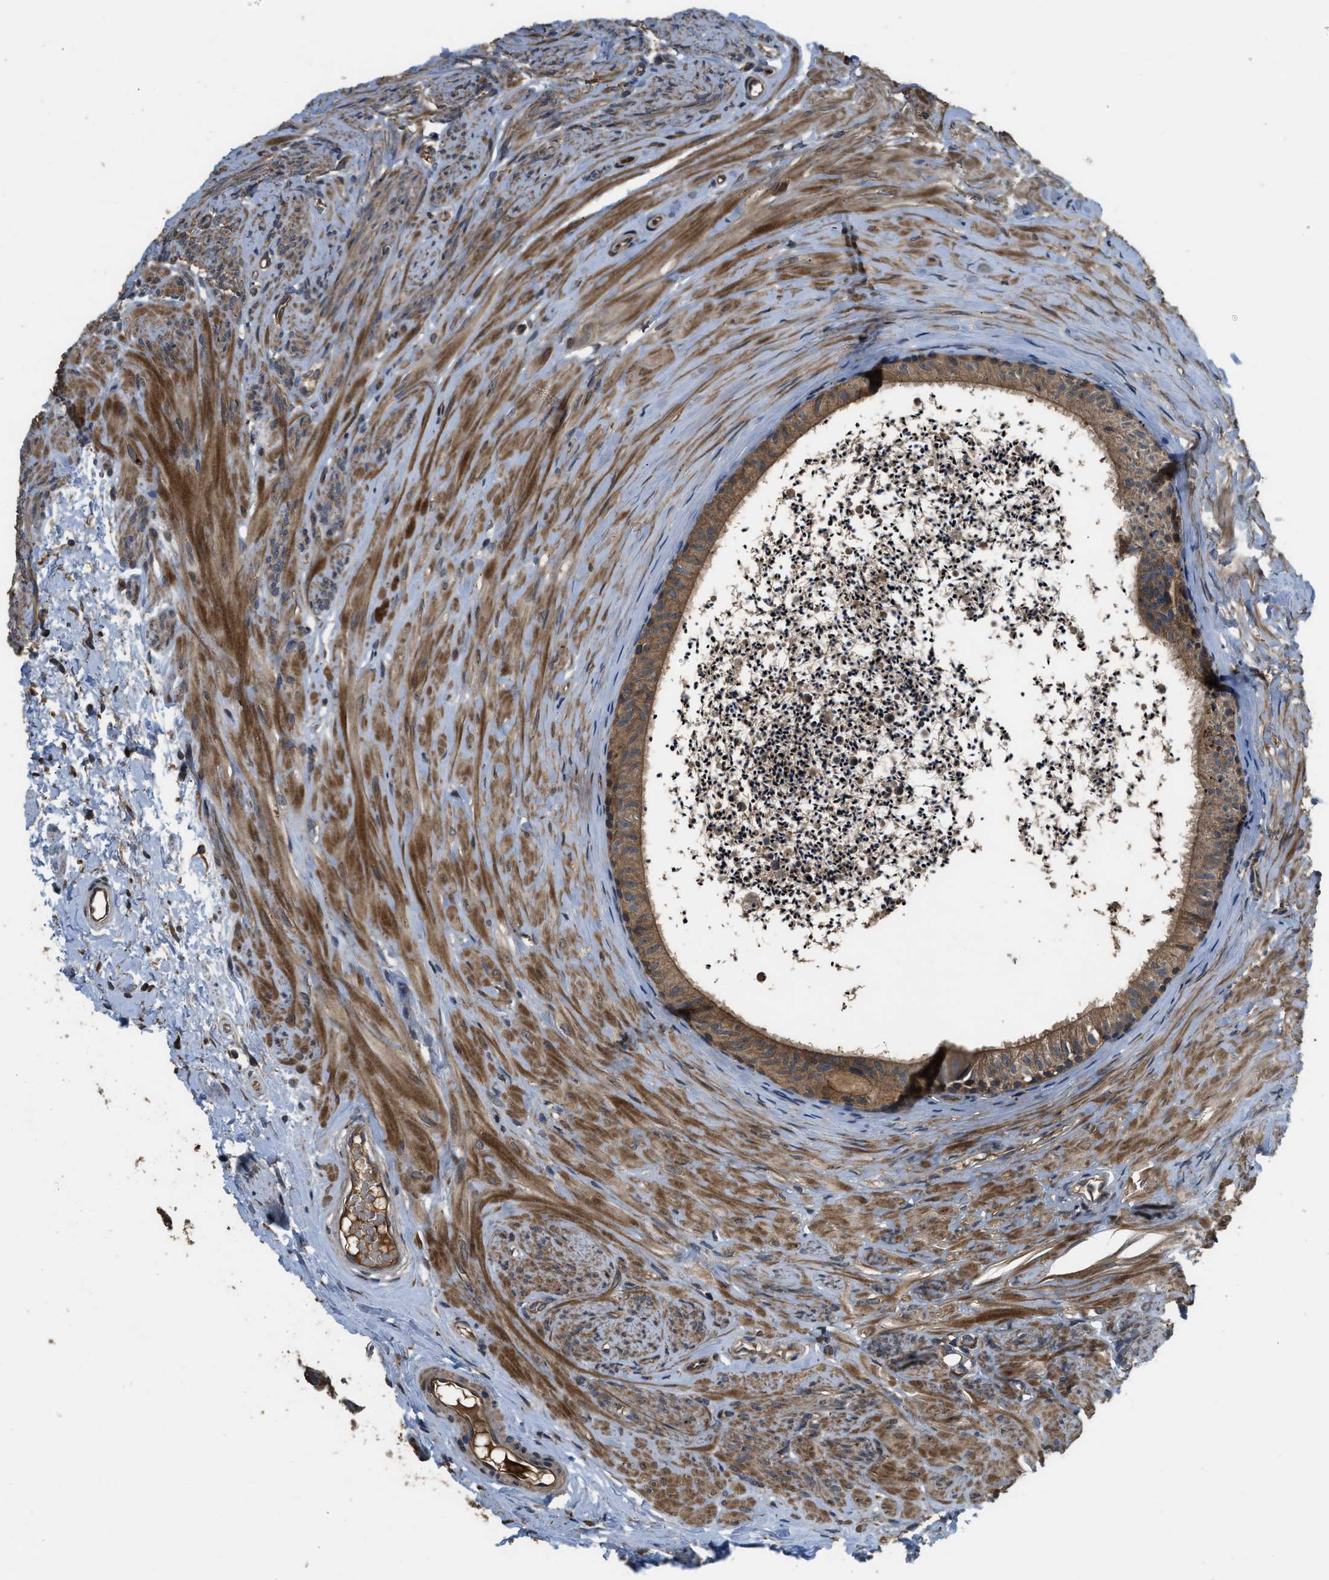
{"staining": {"intensity": "strong", "quantity": ">75%", "location": "cytoplasmic/membranous"}, "tissue": "epididymis", "cell_type": "Glandular cells", "image_type": "normal", "snomed": [{"axis": "morphology", "description": "Normal tissue, NOS"}, {"axis": "topography", "description": "Epididymis"}], "caption": "A high amount of strong cytoplasmic/membranous staining is appreciated in about >75% of glandular cells in normal epididymis. The staining was performed using DAB to visualize the protein expression in brown, while the nuclei were stained in blue with hematoxylin (Magnification: 20x).", "gene": "GGH", "patient": {"sex": "male", "age": 56}}